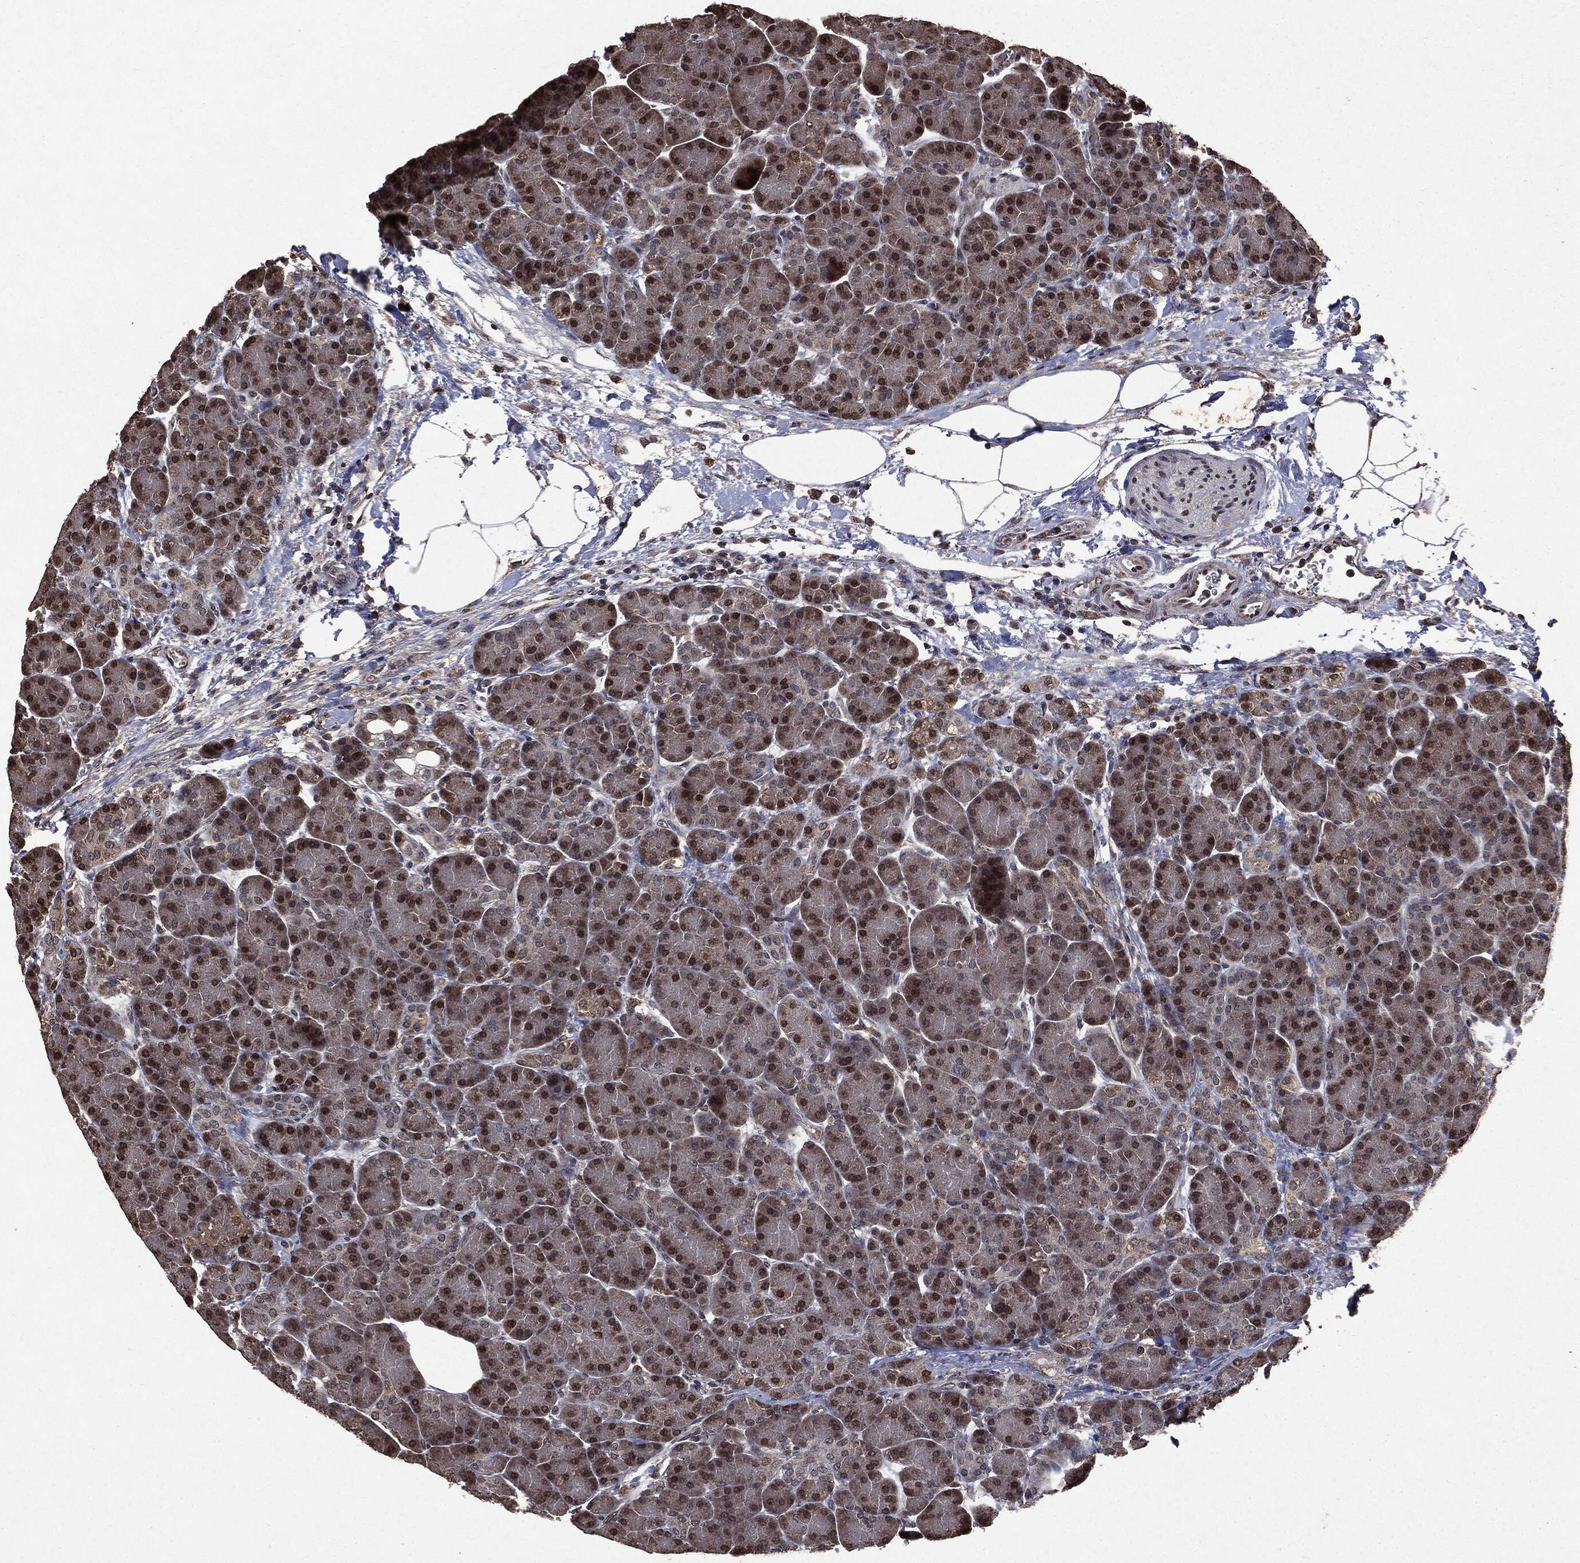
{"staining": {"intensity": "strong", "quantity": "25%-75%", "location": "nuclear"}, "tissue": "pancreas", "cell_type": "Exocrine glandular cells", "image_type": "normal", "snomed": [{"axis": "morphology", "description": "Normal tissue, NOS"}, {"axis": "topography", "description": "Pancreas"}], "caption": "Protein analysis of benign pancreas shows strong nuclear positivity in about 25%-75% of exocrine glandular cells. (DAB (3,3'-diaminobenzidine) = brown stain, brightfield microscopy at high magnification).", "gene": "PPP6R2", "patient": {"sex": "female", "age": 63}}